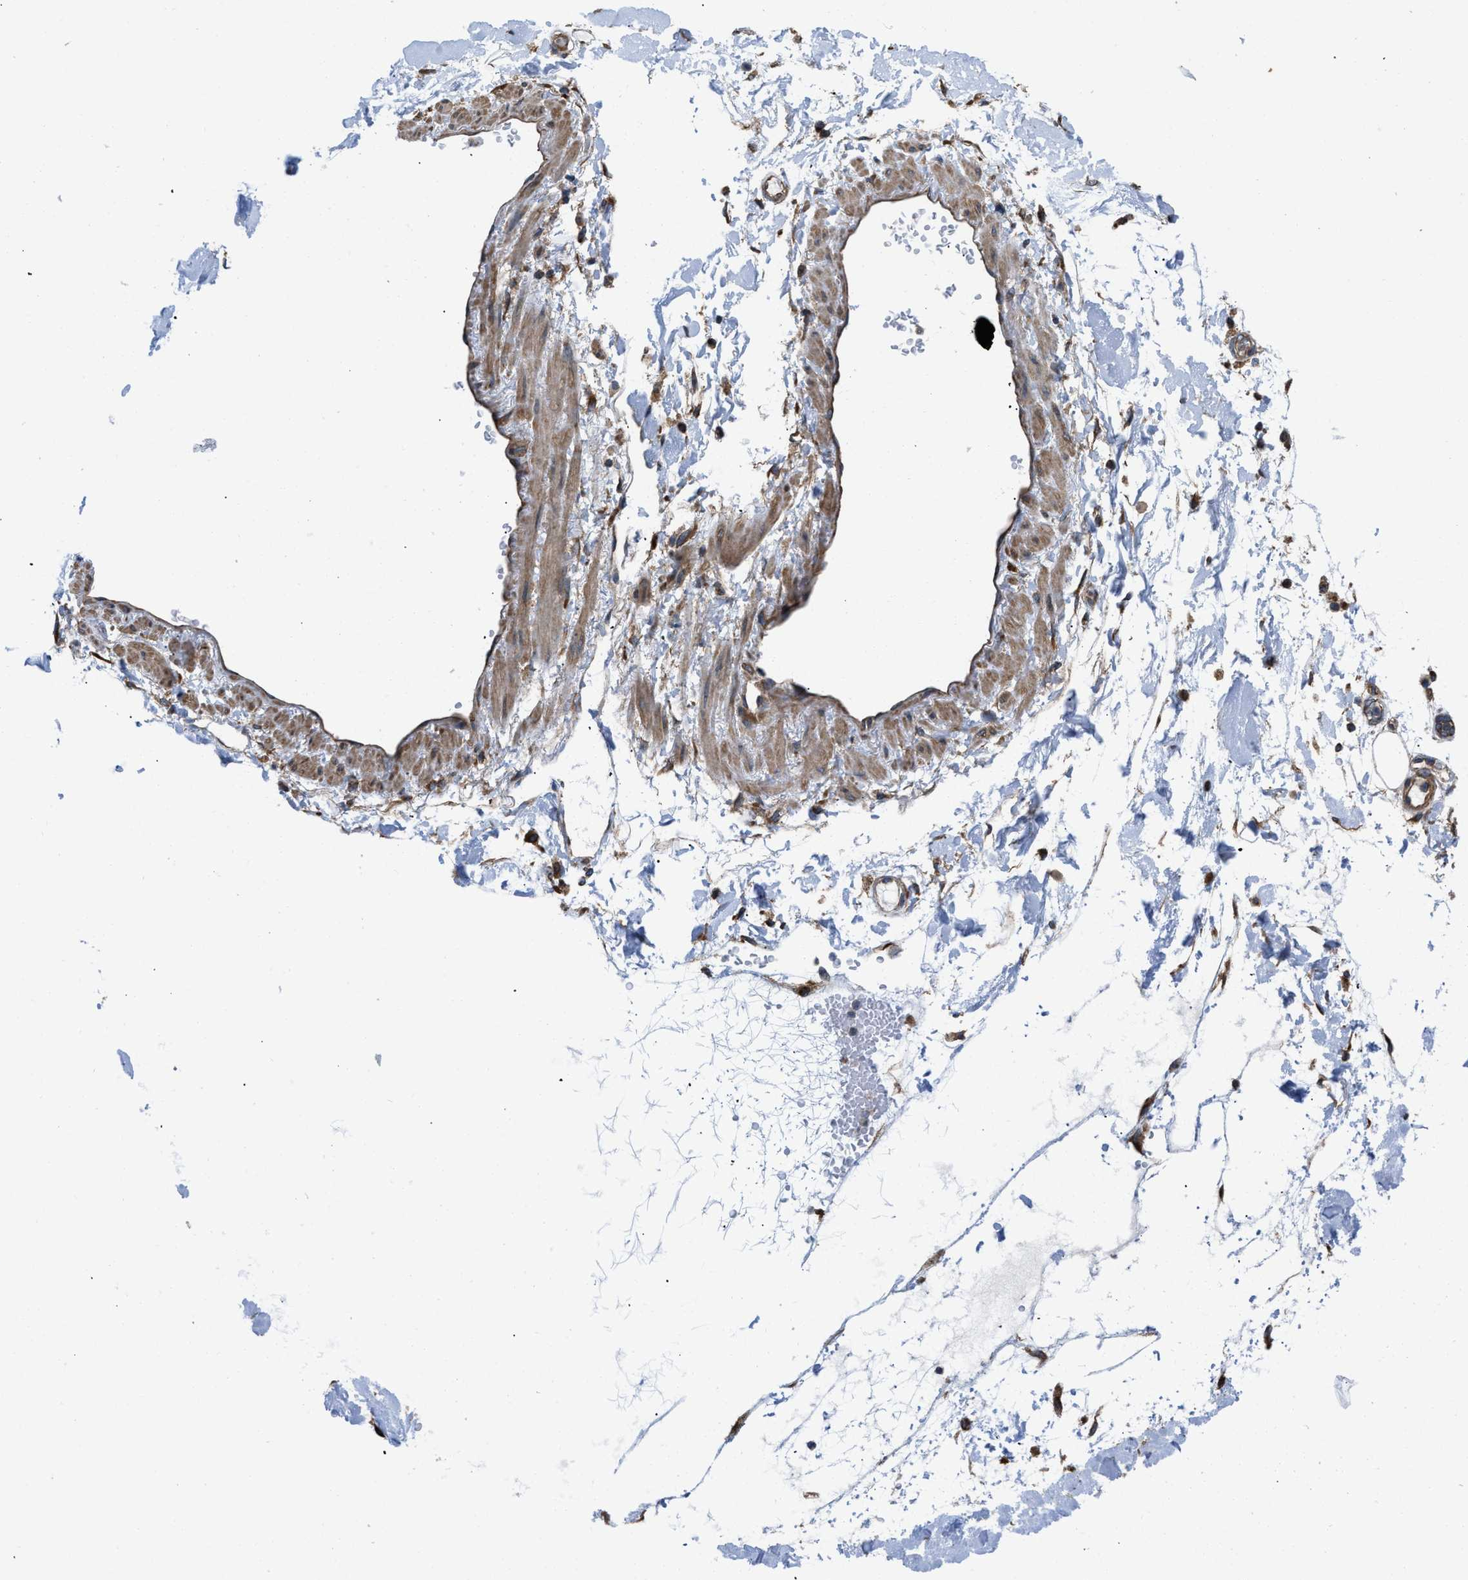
{"staining": {"intensity": "weak", "quantity": ">75%", "location": "cytoplasmic/membranous"}, "tissue": "adipose tissue", "cell_type": "Adipocytes", "image_type": "normal", "snomed": [{"axis": "morphology", "description": "Normal tissue, NOS"}, {"axis": "morphology", "description": "Adenocarcinoma, NOS"}, {"axis": "topography", "description": "Duodenum"}, {"axis": "topography", "description": "Peripheral nerve tissue"}], "caption": "Adipose tissue stained with DAB (3,3'-diaminobenzidine) IHC displays low levels of weak cytoplasmic/membranous staining in about >75% of adipocytes. (DAB = brown stain, brightfield microscopy at high magnification).", "gene": "CEP128", "patient": {"sex": "female", "age": 60}}